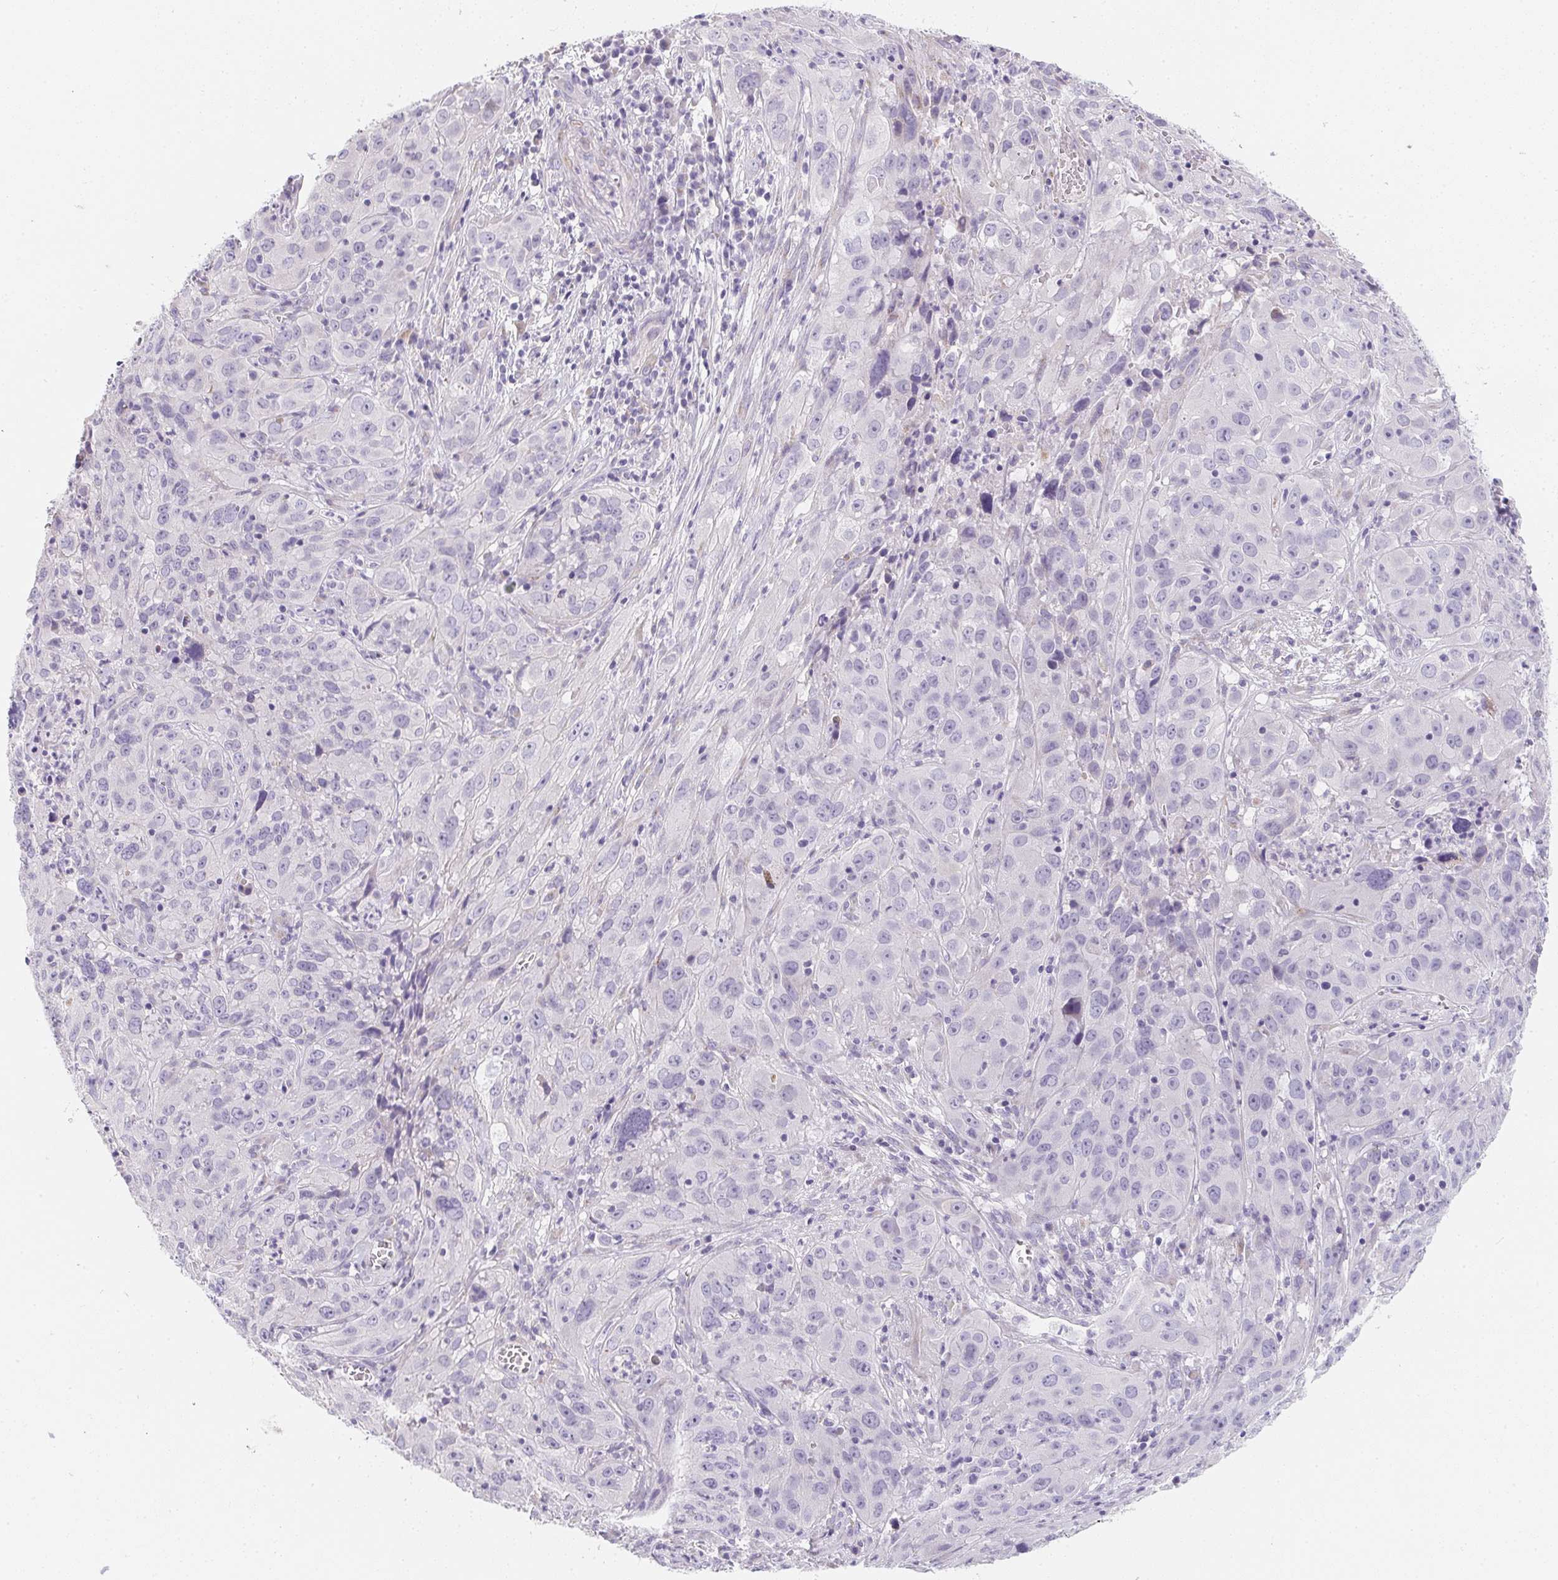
{"staining": {"intensity": "negative", "quantity": "none", "location": "none"}, "tissue": "cervical cancer", "cell_type": "Tumor cells", "image_type": "cancer", "snomed": [{"axis": "morphology", "description": "Squamous cell carcinoma, NOS"}, {"axis": "topography", "description": "Cervix"}], "caption": "Tumor cells are negative for protein expression in human cervical cancer (squamous cell carcinoma).", "gene": "MAP1A", "patient": {"sex": "female", "age": 32}}